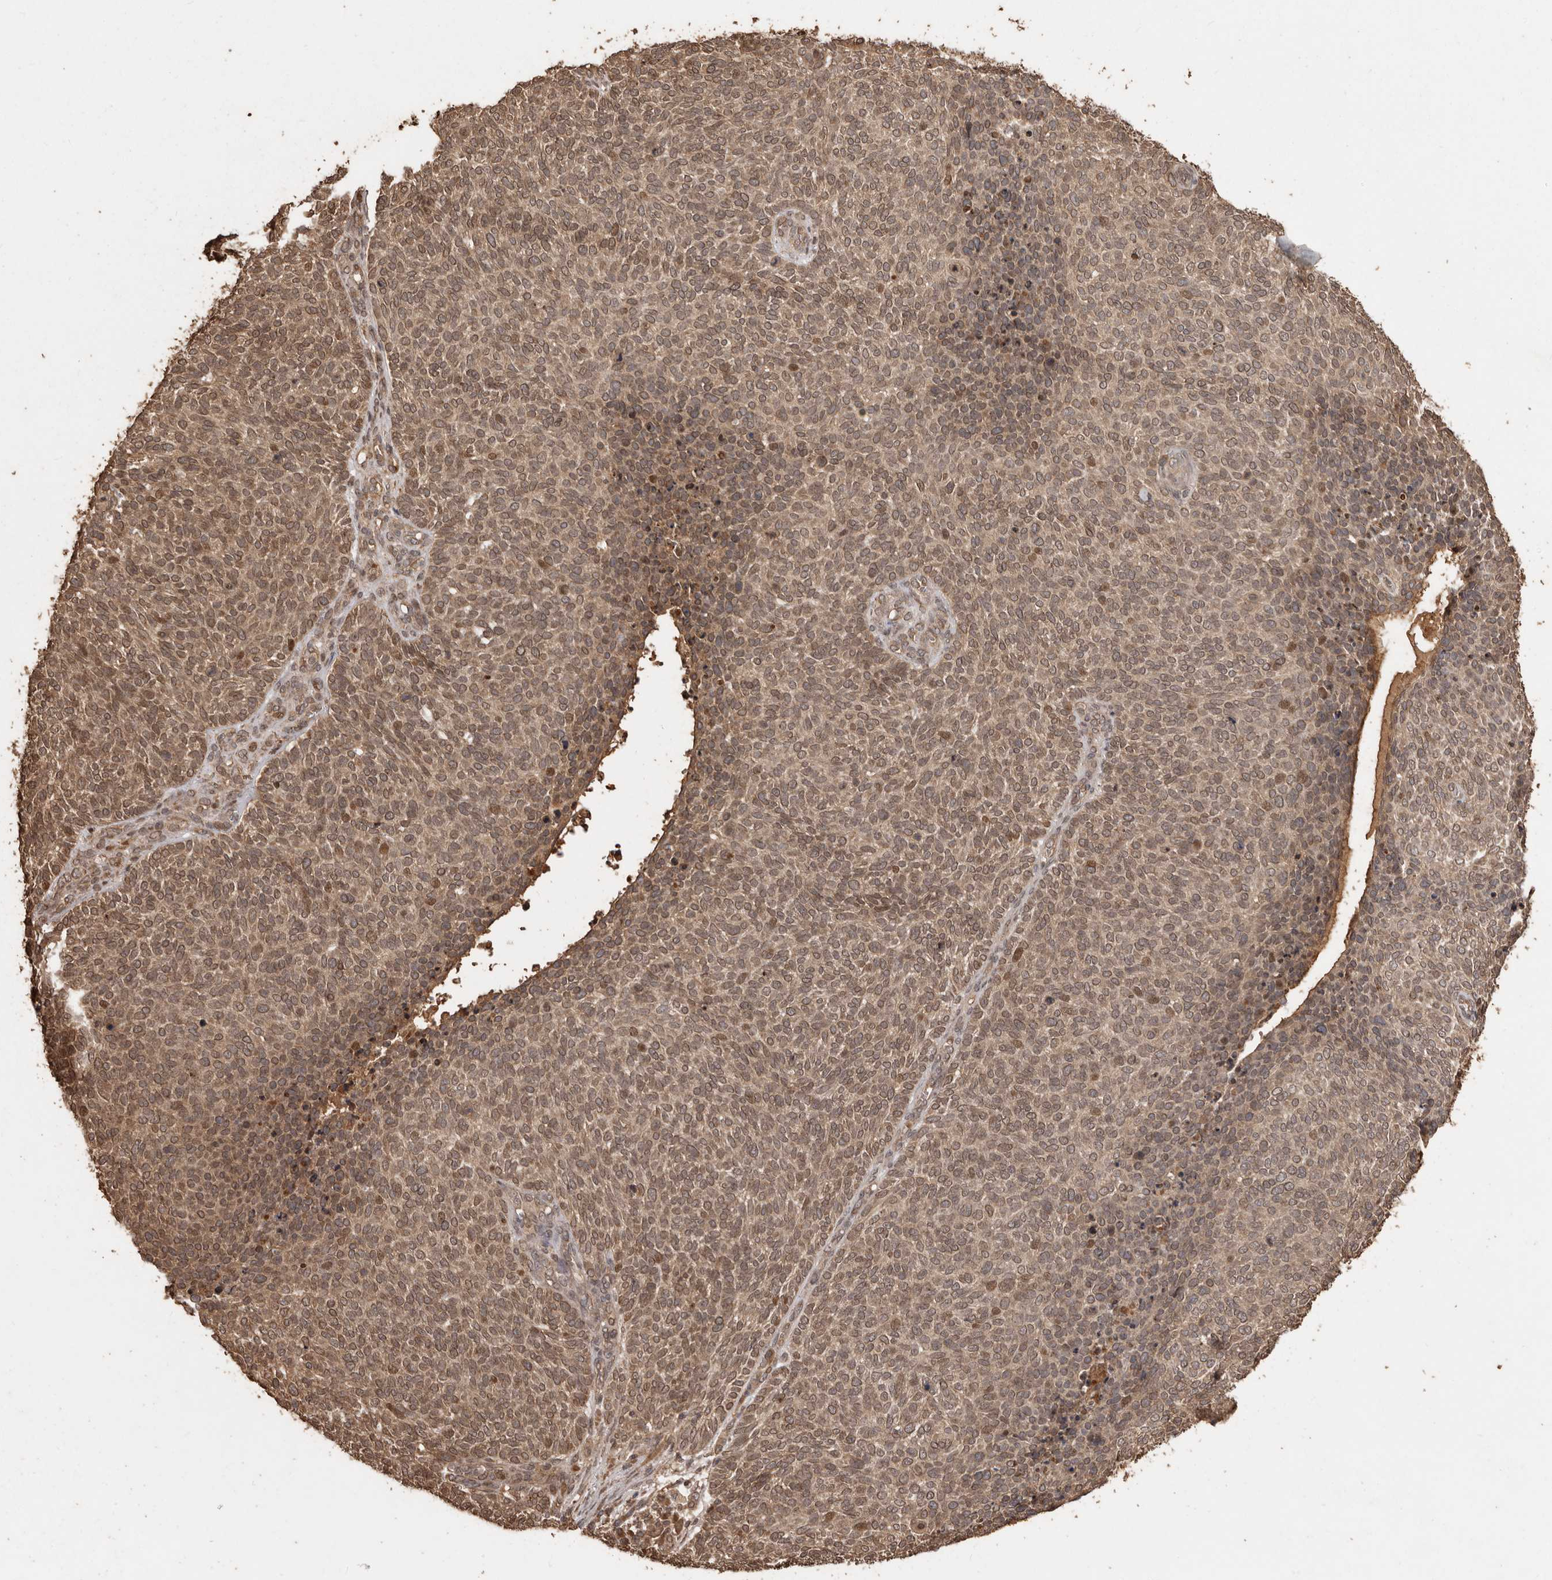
{"staining": {"intensity": "moderate", "quantity": ">75%", "location": "cytoplasmic/membranous,nuclear"}, "tissue": "skin cancer", "cell_type": "Tumor cells", "image_type": "cancer", "snomed": [{"axis": "morphology", "description": "Squamous cell carcinoma, NOS"}, {"axis": "topography", "description": "Skin"}], "caption": "A histopathology image of human squamous cell carcinoma (skin) stained for a protein reveals moderate cytoplasmic/membranous and nuclear brown staining in tumor cells.", "gene": "NUP43", "patient": {"sex": "female", "age": 90}}